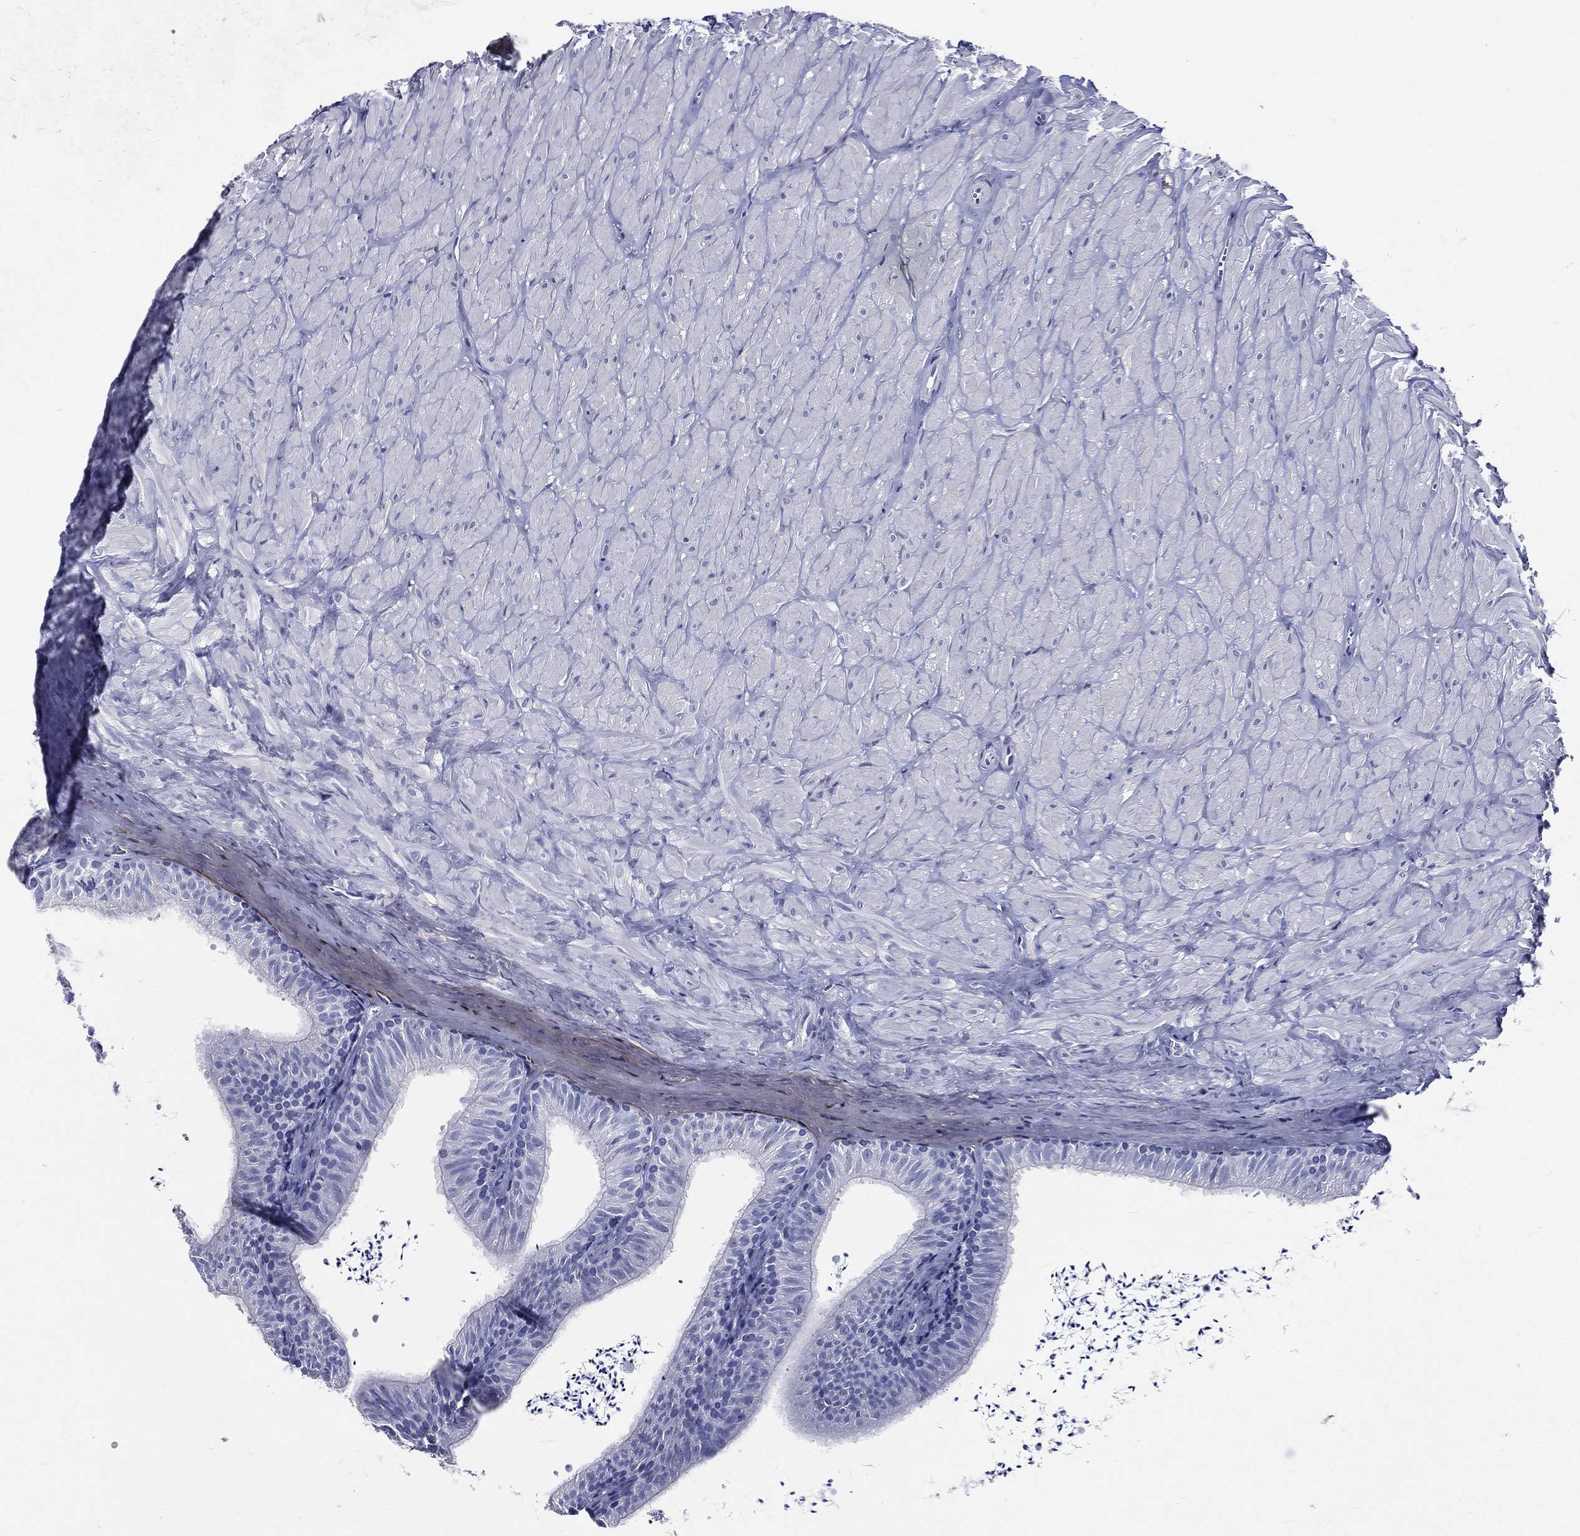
{"staining": {"intensity": "negative", "quantity": "none", "location": "none"}, "tissue": "epididymis", "cell_type": "Glandular cells", "image_type": "normal", "snomed": [{"axis": "morphology", "description": "Normal tissue, NOS"}, {"axis": "topography", "description": "Epididymis"}], "caption": "IHC of unremarkable epididymis exhibits no positivity in glandular cells.", "gene": "DPYS", "patient": {"sex": "male", "age": 32}}